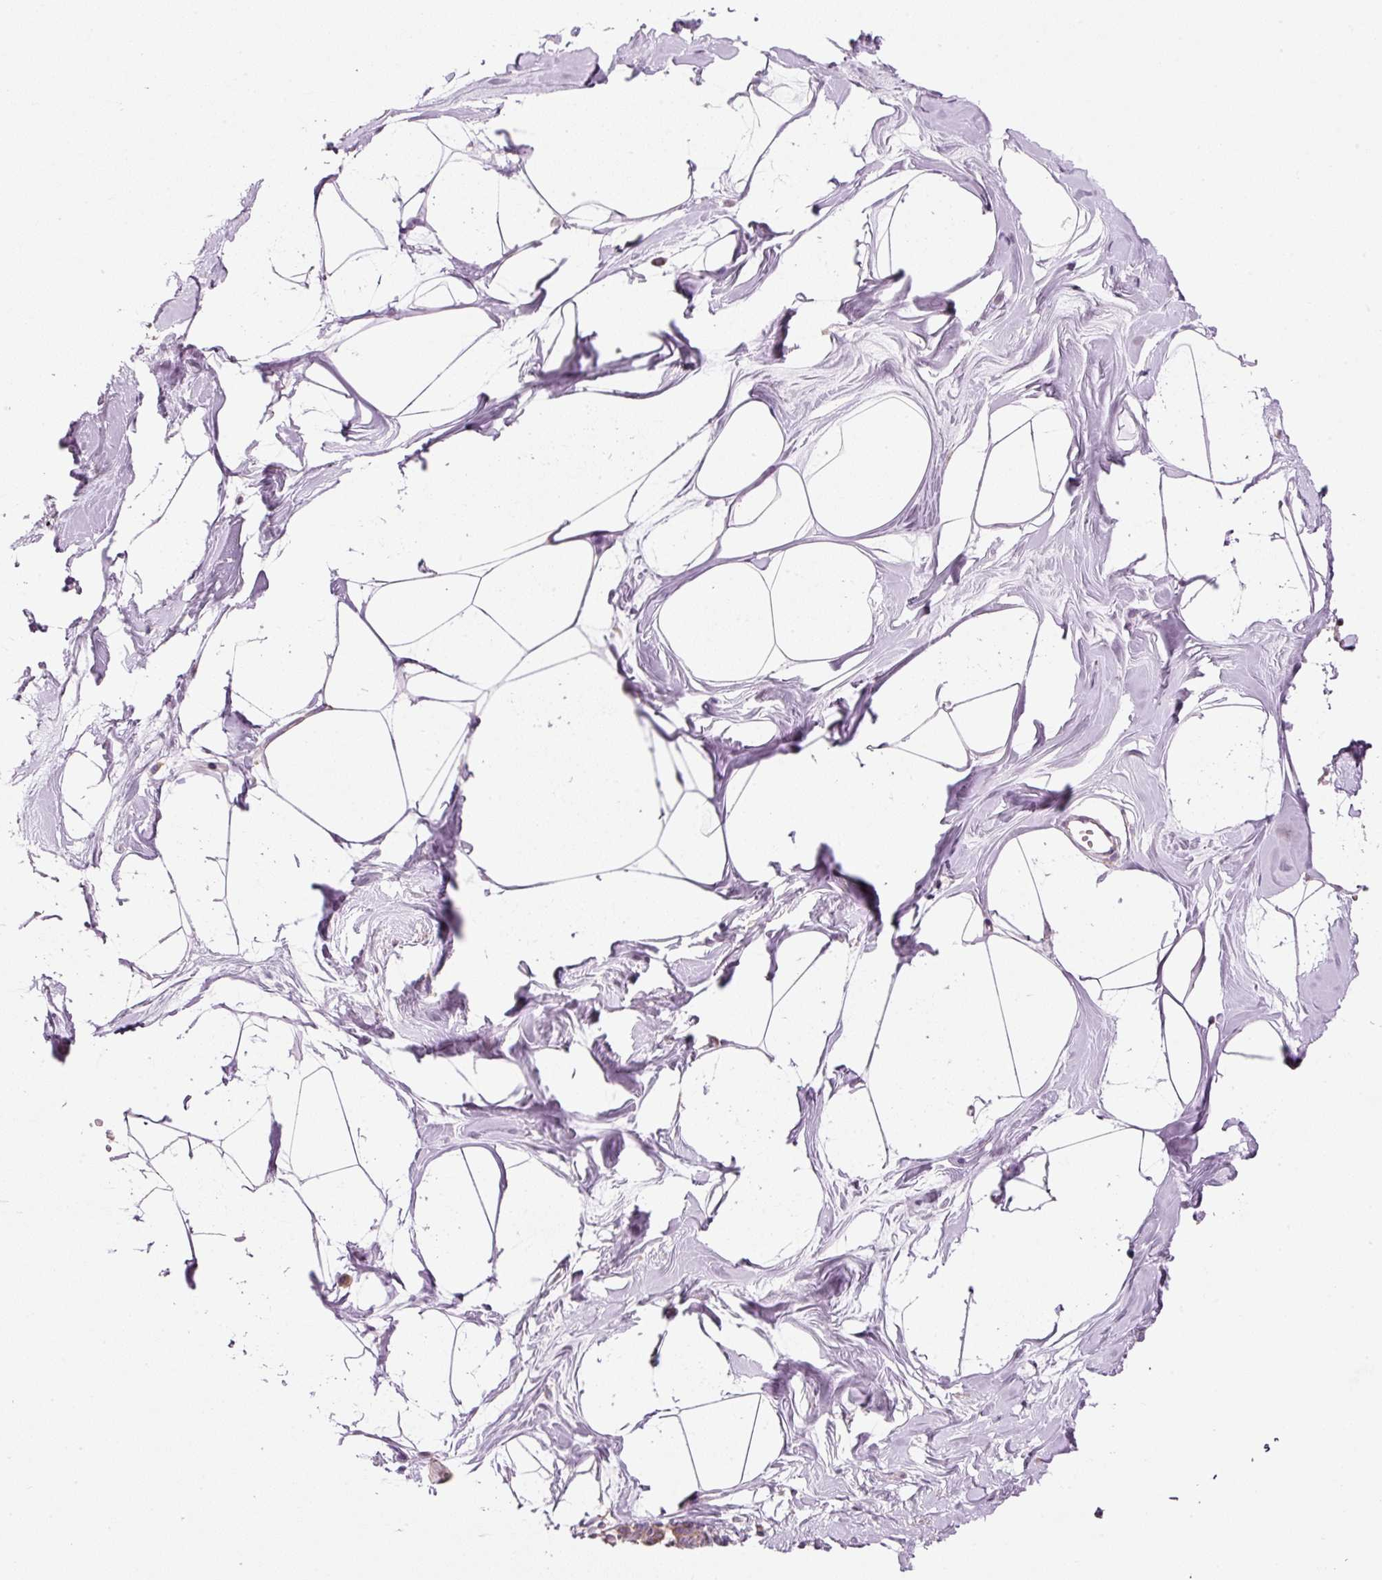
{"staining": {"intensity": "negative", "quantity": "none", "location": "none"}, "tissue": "breast", "cell_type": "Adipocytes", "image_type": "normal", "snomed": [{"axis": "morphology", "description": "Normal tissue, NOS"}, {"axis": "topography", "description": "Breast"}], "caption": "IHC of benign breast displays no staining in adipocytes.", "gene": "FAM78B", "patient": {"sex": "female", "age": 45}}